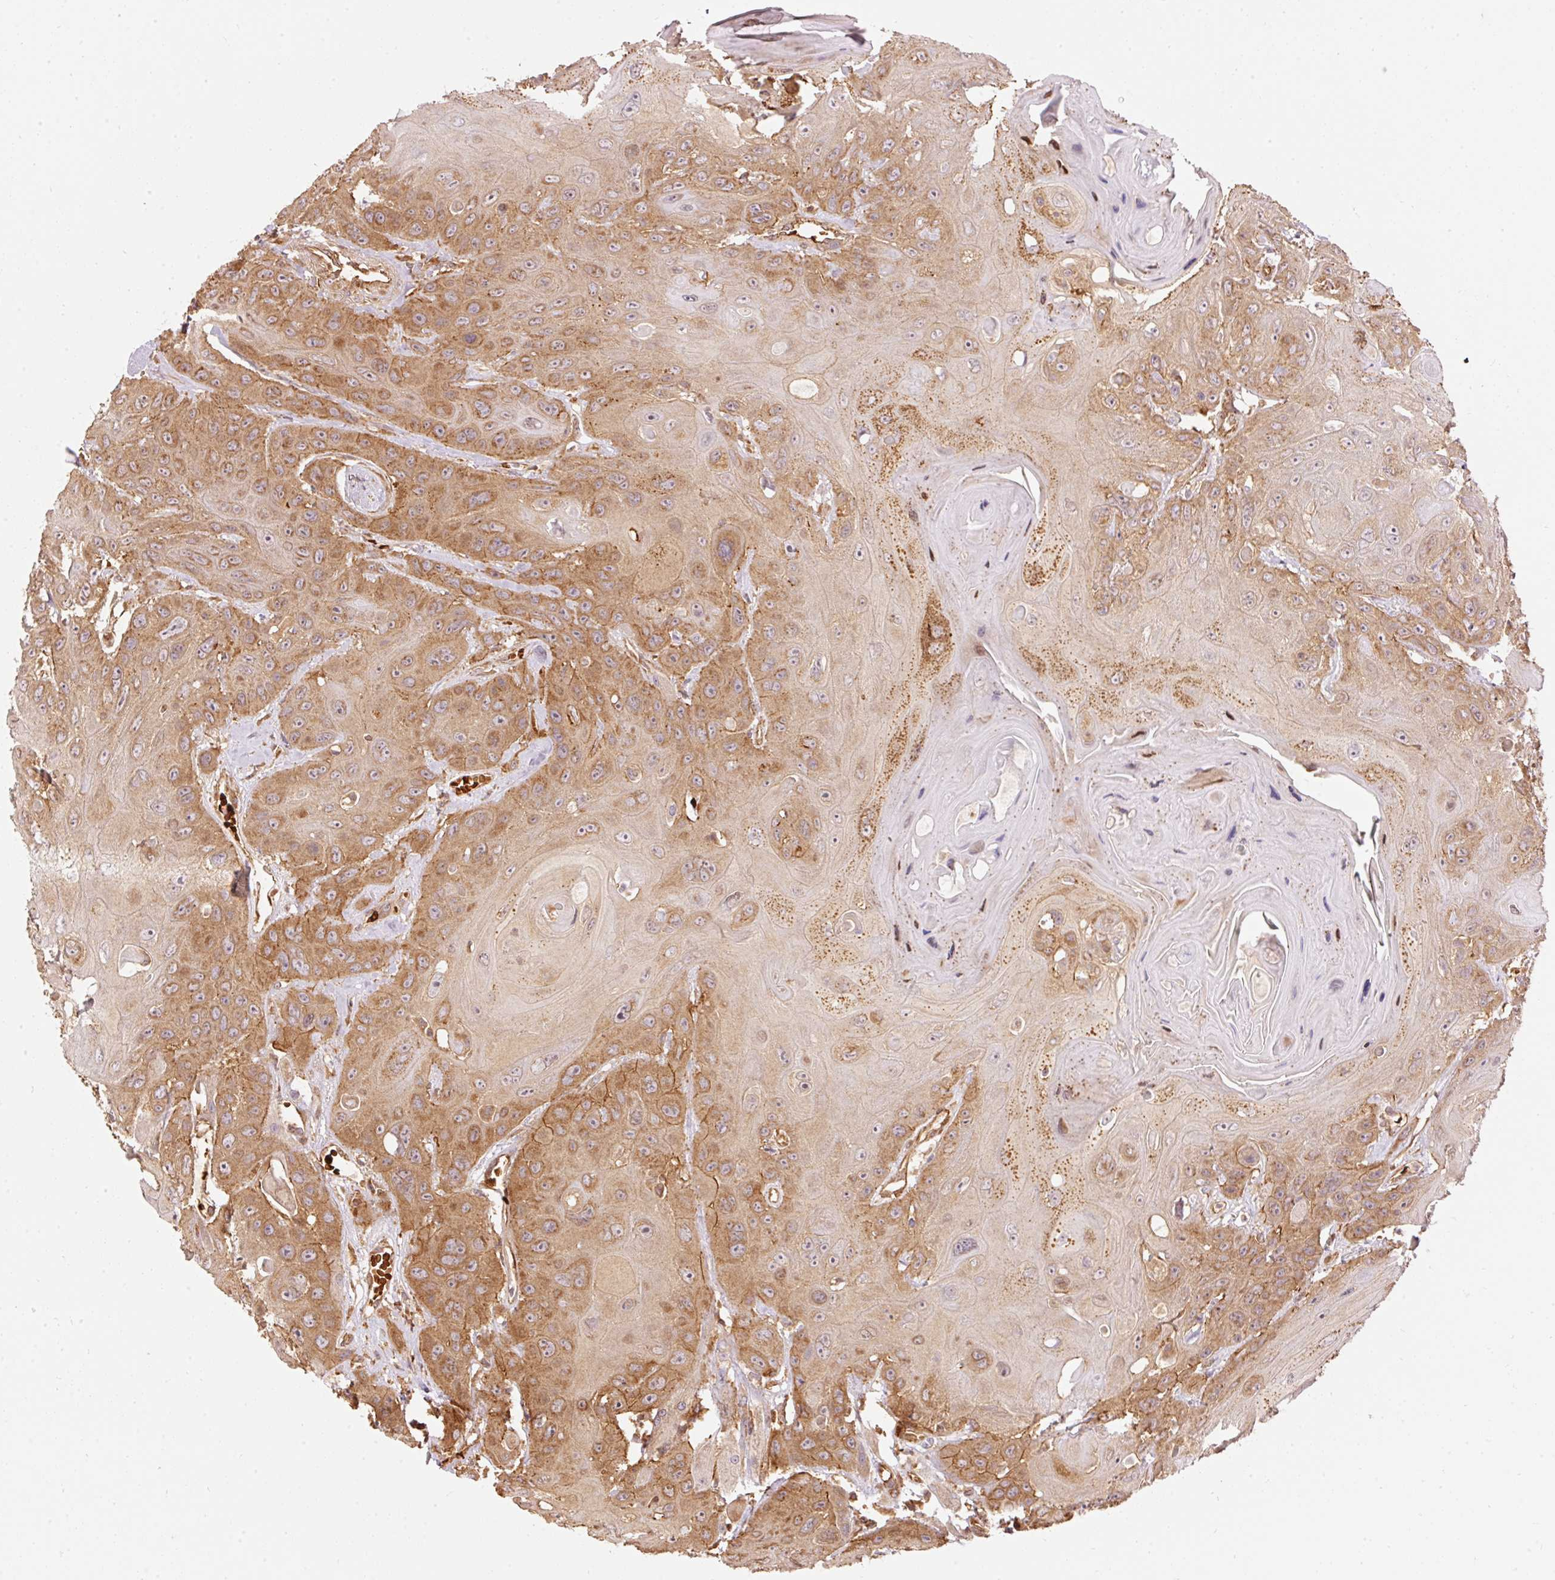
{"staining": {"intensity": "moderate", "quantity": ">75%", "location": "cytoplasmic/membranous"}, "tissue": "head and neck cancer", "cell_type": "Tumor cells", "image_type": "cancer", "snomed": [{"axis": "morphology", "description": "Squamous cell carcinoma, NOS"}, {"axis": "topography", "description": "Head-Neck"}], "caption": "Tumor cells display medium levels of moderate cytoplasmic/membranous positivity in approximately >75% of cells in human head and neck cancer.", "gene": "ADCY4", "patient": {"sex": "female", "age": 59}}